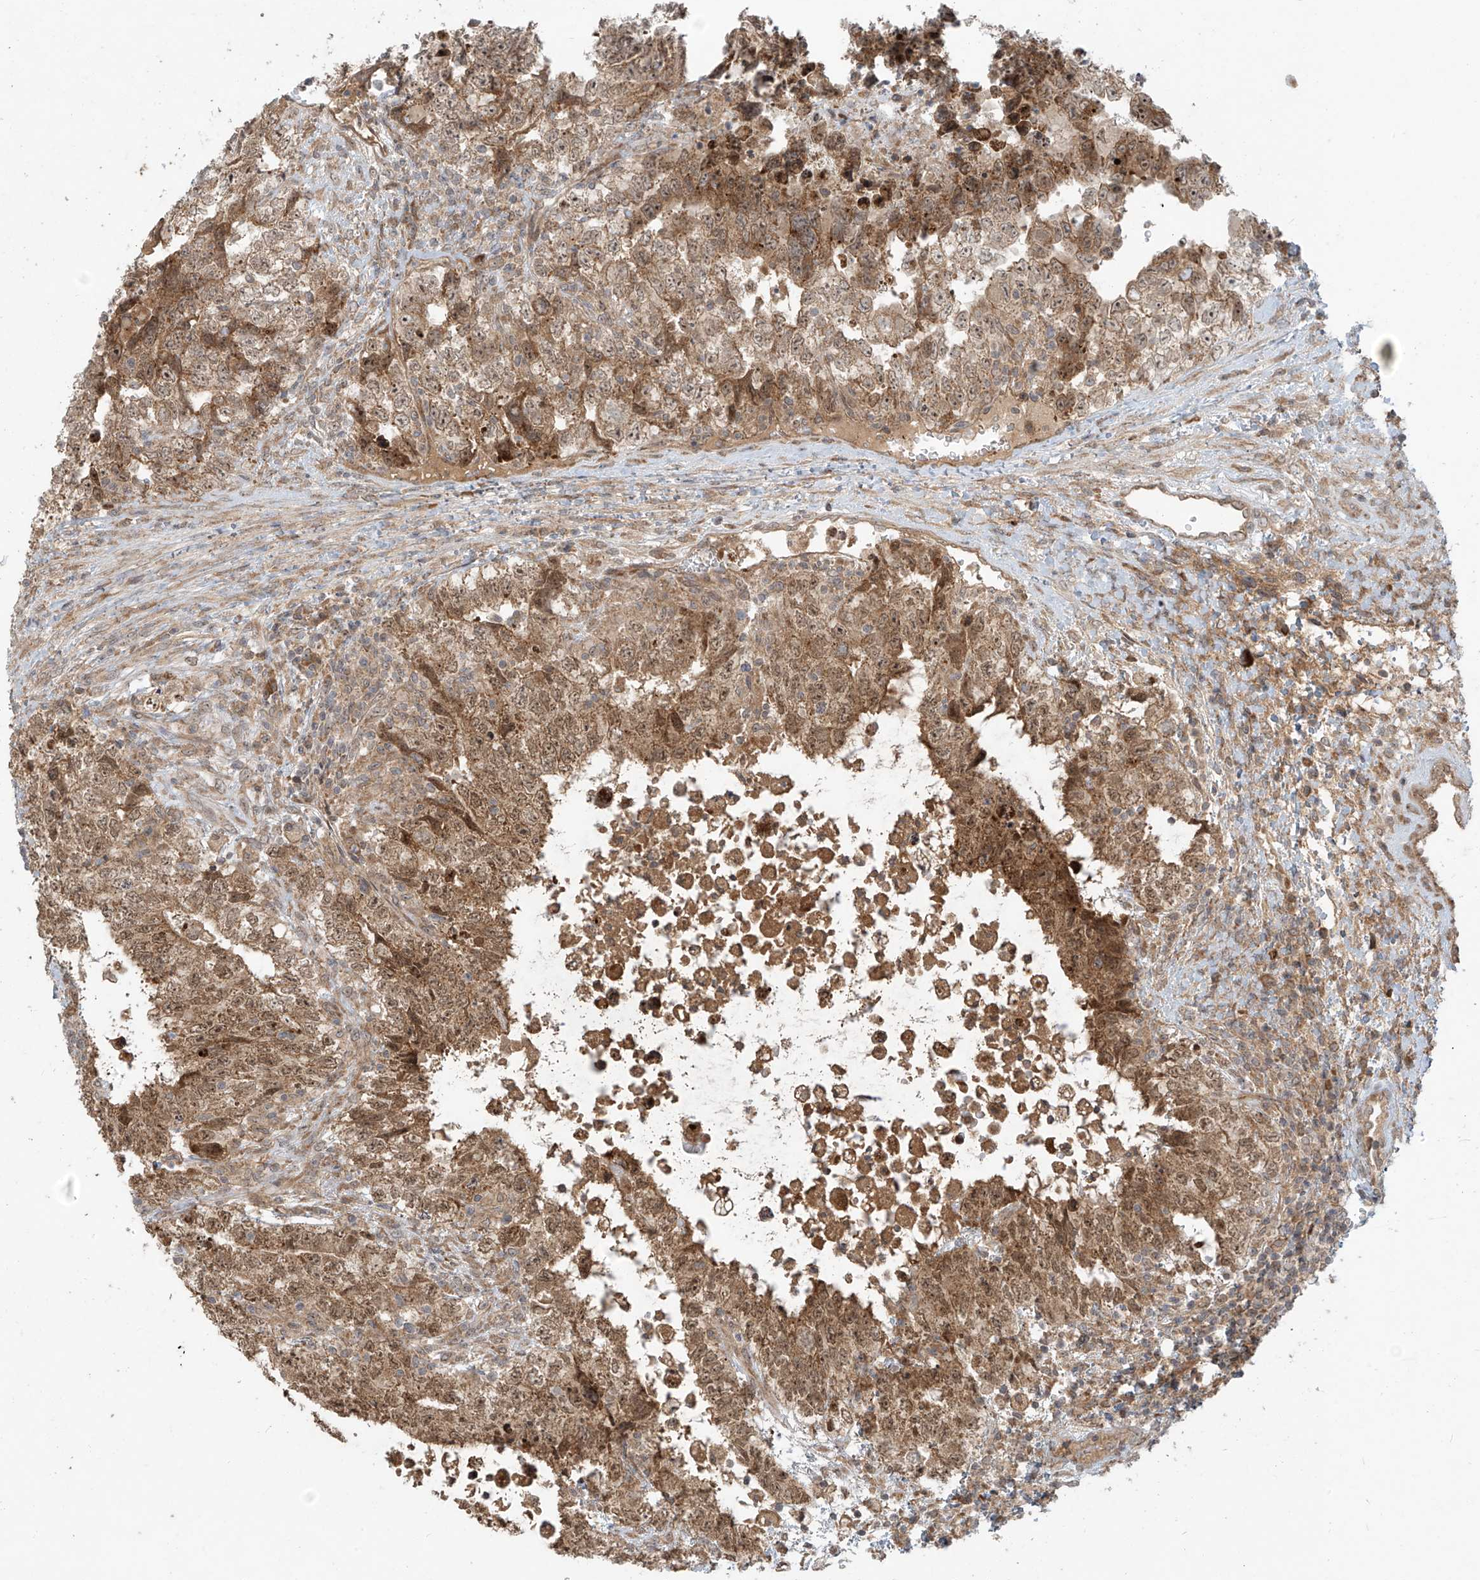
{"staining": {"intensity": "moderate", "quantity": ">75%", "location": "cytoplasmic/membranous,nuclear"}, "tissue": "testis cancer", "cell_type": "Tumor cells", "image_type": "cancer", "snomed": [{"axis": "morphology", "description": "Carcinoma, Embryonal, NOS"}, {"axis": "topography", "description": "Testis"}], "caption": "Human embryonal carcinoma (testis) stained with a brown dye exhibits moderate cytoplasmic/membranous and nuclear positive positivity in approximately >75% of tumor cells.", "gene": "KATNIP", "patient": {"sex": "male", "age": 37}}